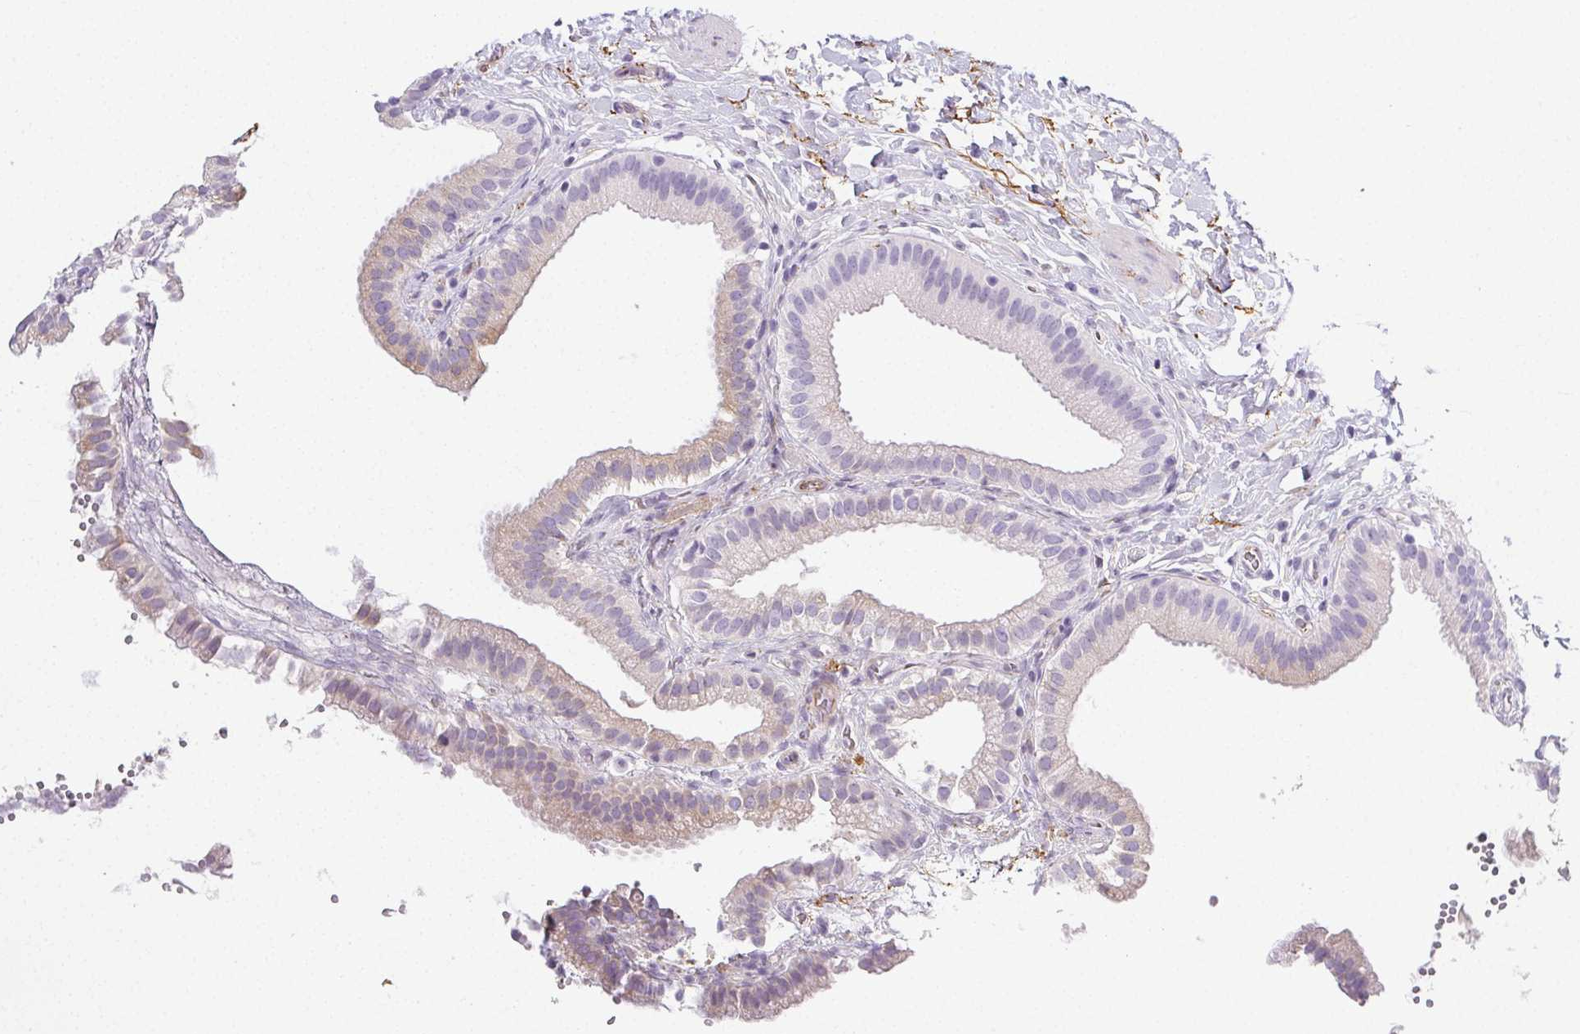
{"staining": {"intensity": "weak", "quantity": "<25%", "location": "cytoplasmic/membranous"}, "tissue": "gallbladder", "cell_type": "Glandular cells", "image_type": "normal", "snomed": [{"axis": "morphology", "description": "Normal tissue, NOS"}, {"axis": "topography", "description": "Gallbladder"}], "caption": "The micrograph exhibits no significant positivity in glandular cells of gallbladder.", "gene": "VTN", "patient": {"sex": "female", "age": 63}}